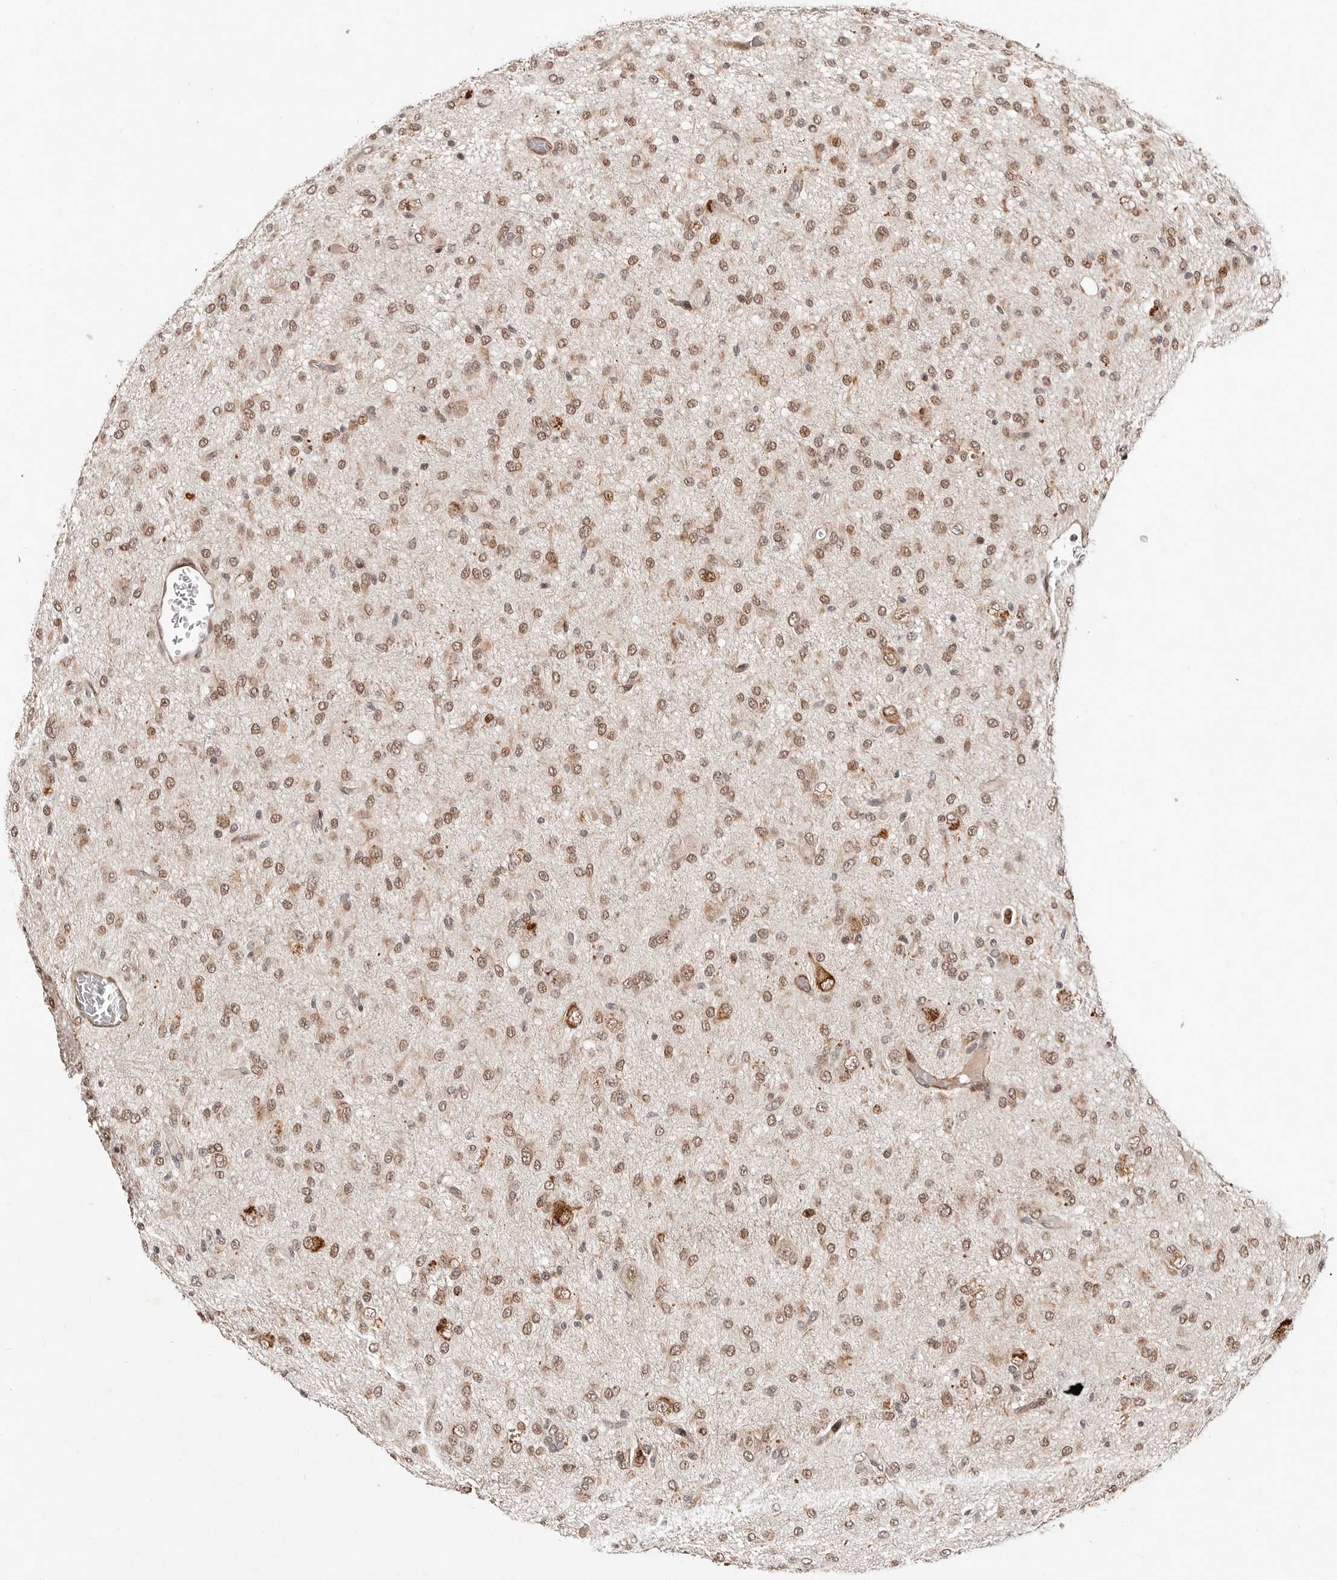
{"staining": {"intensity": "moderate", "quantity": ">75%", "location": "nuclear"}, "tissue": "glioma", "cell_type": "Tumor cells", "image_type": "cancer", "snomed": [{"axis": "morphology", "description": "Glioma, malignant, High grade"}, {"axis": "topography", "description": "Brain"}], "caption": "Protein staining exhibits moderate nuclear staining in approximately >75% of tumor cells in malignant glioma (high-grade).", "gene": "BCL2L15", "patient": {"sex": "female", "age": 59}}